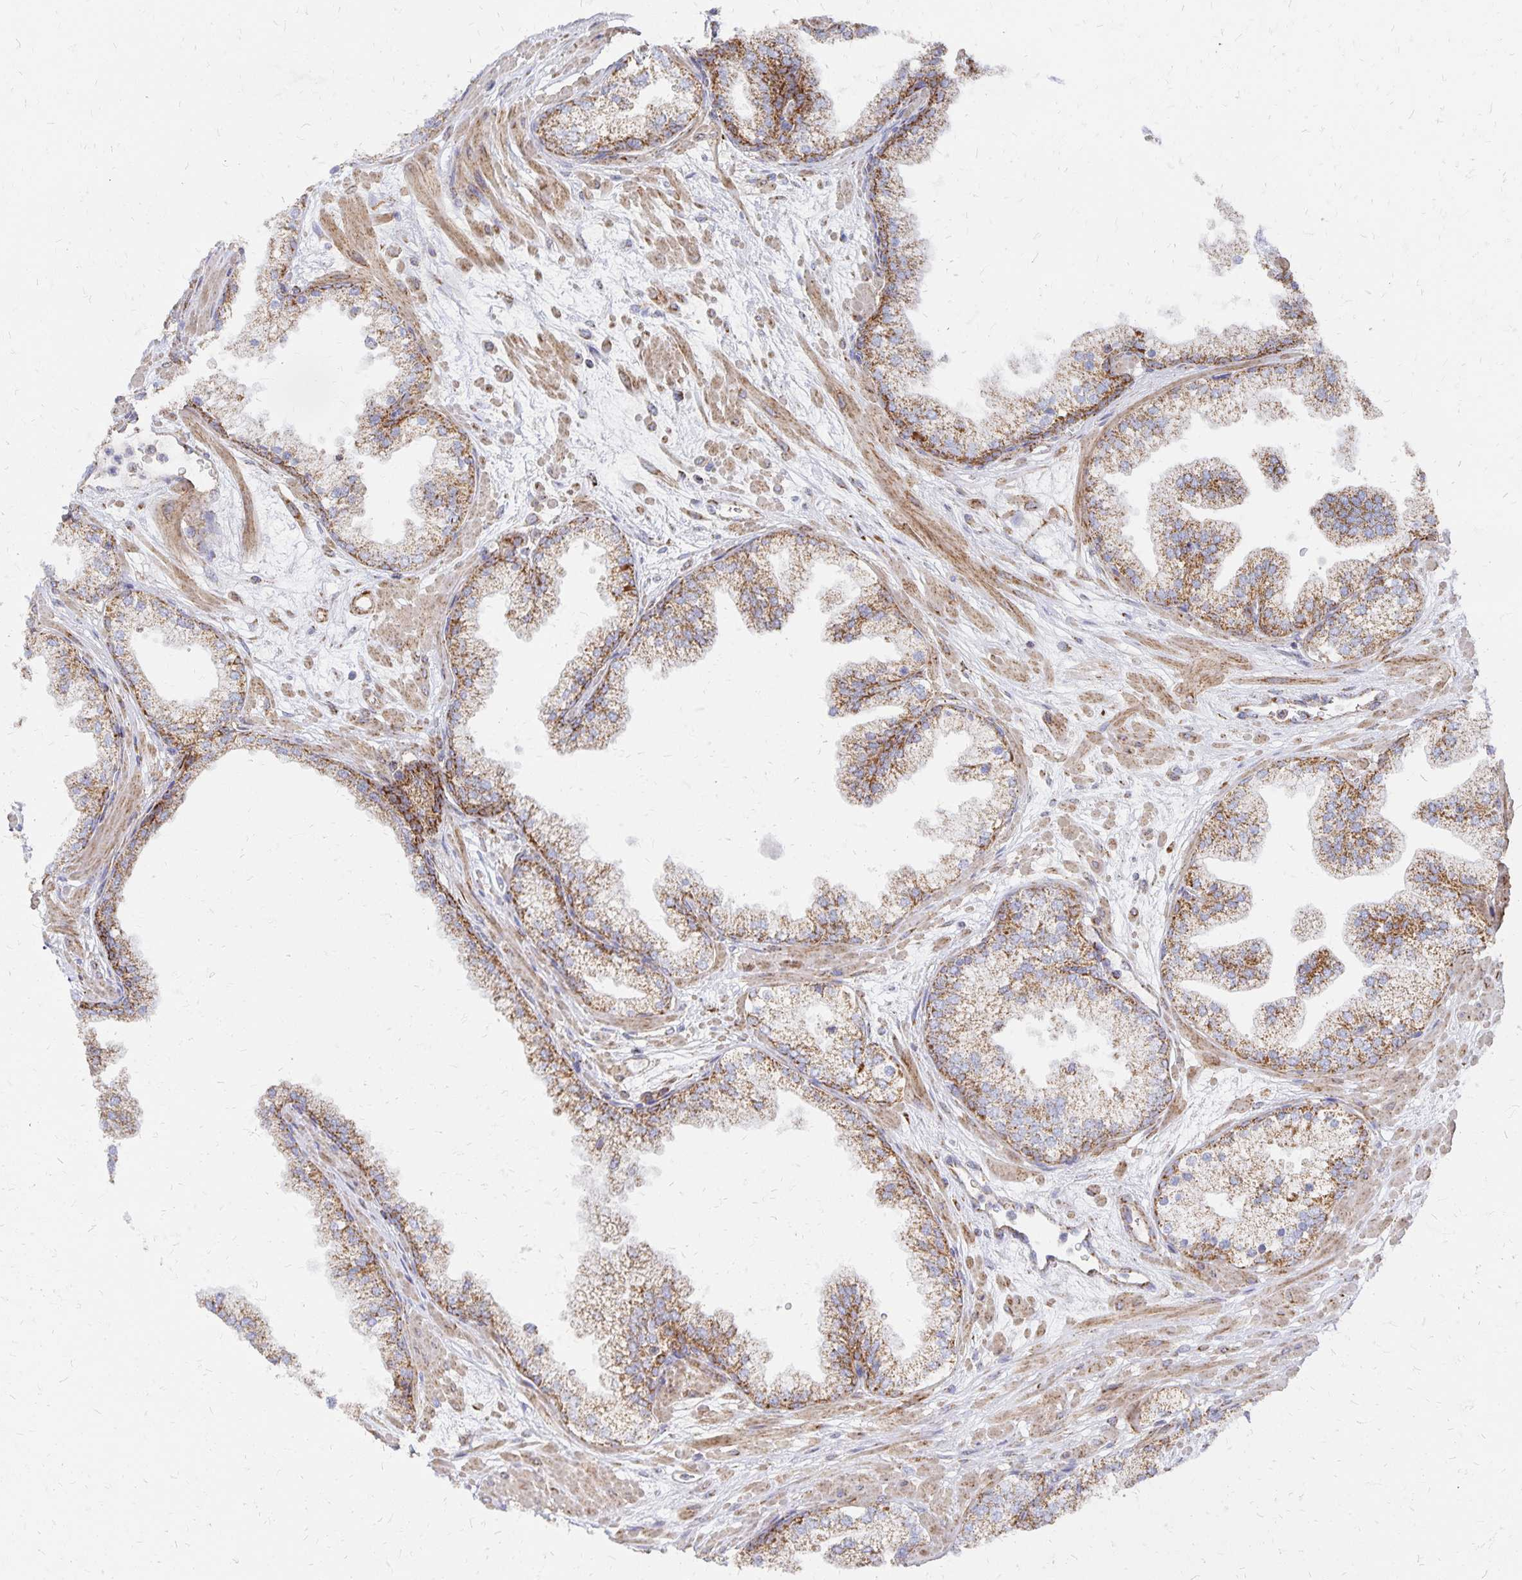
{"staining": {"intensity": "strong", "quantity": ">75%", "location": "cytoplasmic/membranous"}, "tissue": "prostate", "cell_type": "Glandular cells", "image_type": "normal", "snomed": [{"axis": "morphology", "description": "Normal tissue, NOS"}, {"axis": "topography", "description": "Prostate"}, {"axis": "topography", "description": "Peripheral nerve tissue"}], "caption": "IHC histopathology image of unremarkable prostate stained for a protein (brown), which reveals high levels of strong cytoplasmic/membranous expression in approximately >75% of glandular cells.", "gene": "STOML2", "patient": {"sex": "male", "age": 61}}